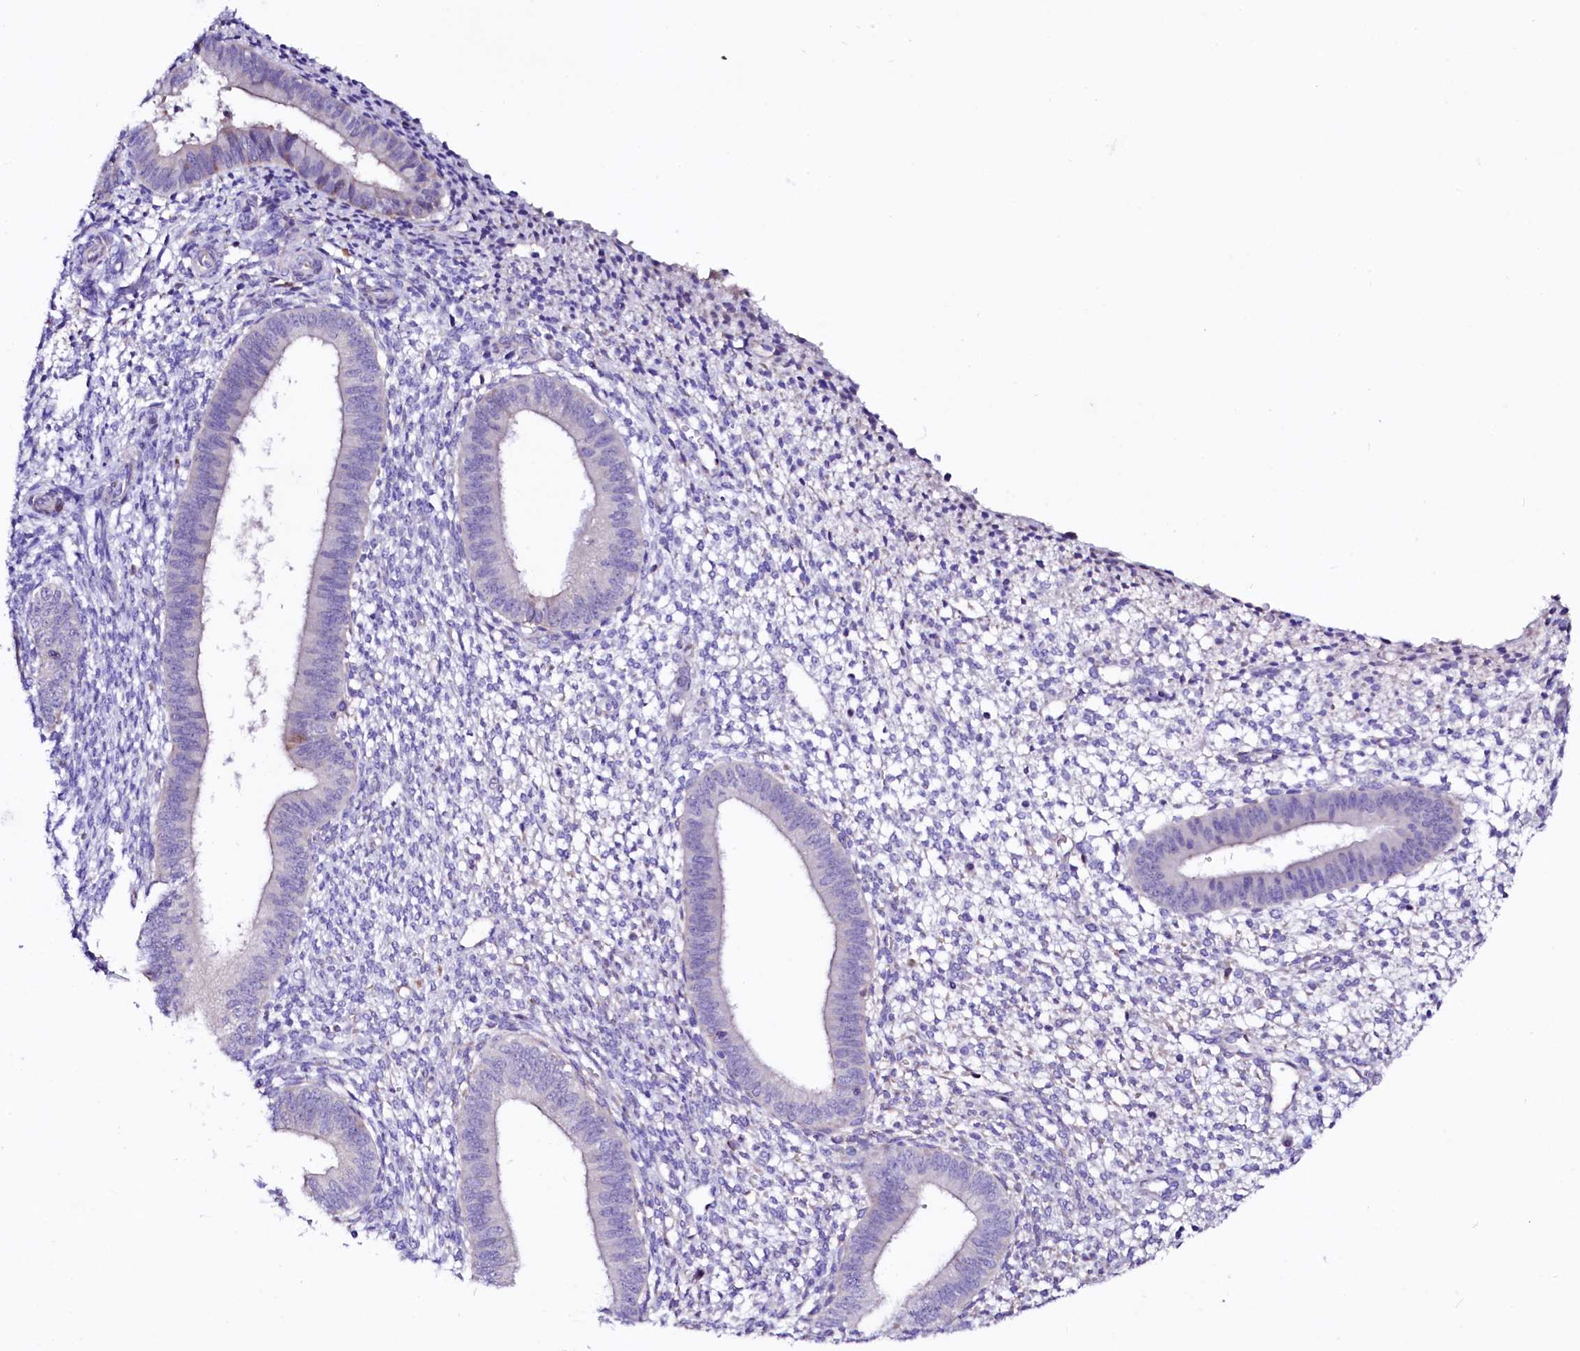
{"staining": {"intensity": "negative", "quantity": "none", "location": "none"}, "tissue": "endometrium", "cell_type": "Cells in endometrial stroma", "image_type": "normal", "snomed": [{"axis": "morphology", "description": "Normal tissue, NOS"}, {"axis": "topography", "description": "Endometrium"}], "caption": "A photomicrograph of human endometrium is negative for staining in cells in endometrial stroma. (Immunohistochemistry, brightfield microscopy, high magnification).", "gene": "BTBD16", "patient": {"sex": "female", "age": 46}}